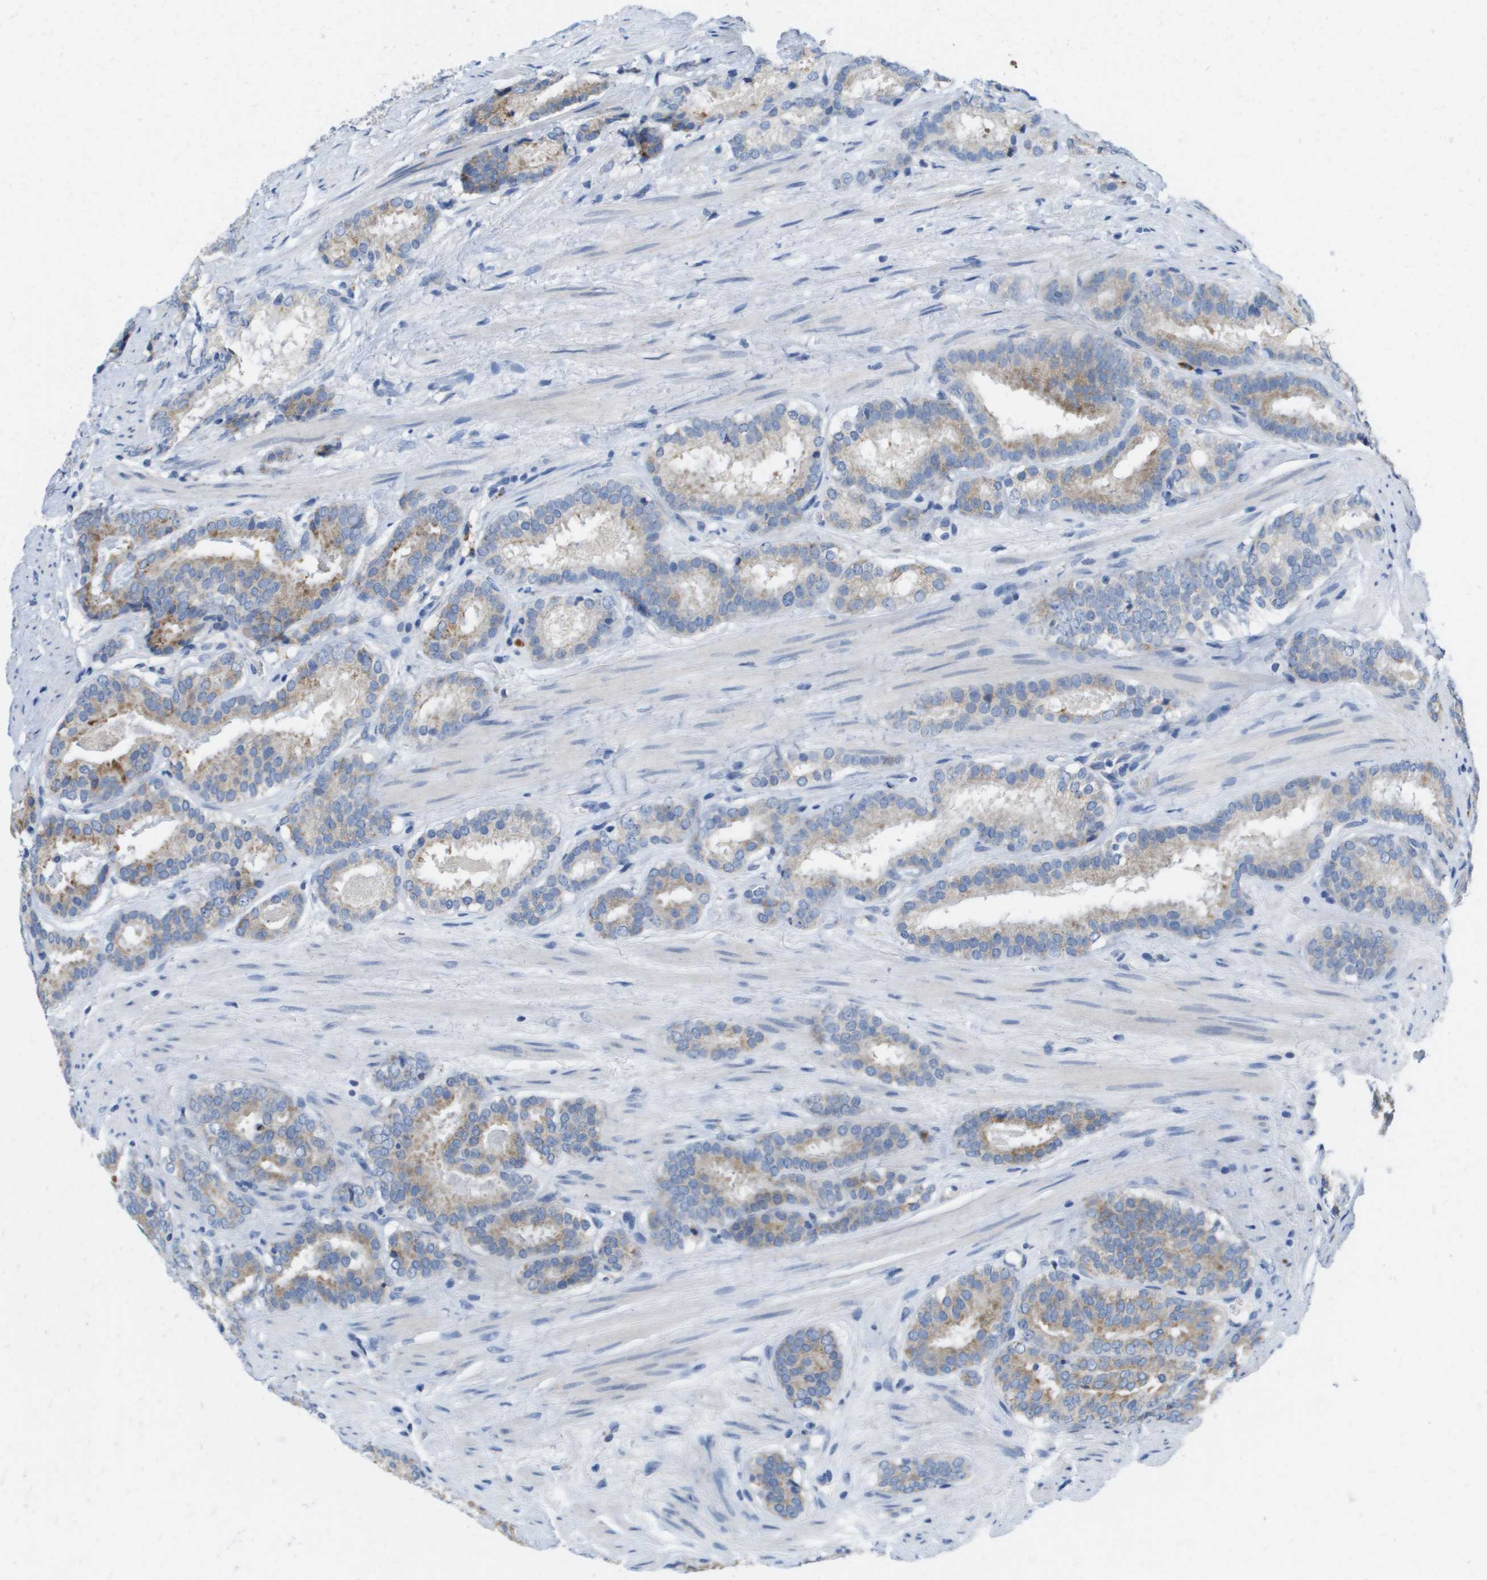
{"staining": {"intensity": "weak", "quantity": "25%-75%", "location": "cytoplasmic/membranous"}, "tissue": "prostate cancer", "cell_type": "Tumor cells", "image_type": "cancer", "snomed": [{"axis": "morphology", "description": "Adenocarcinoma, Low grade"}, {"axis": "topography", "description": "Prostate"}], "caption": "IHC staining of prostate low-grade adenocarcinoma, which reveals low levels of weak cytoplasmic/membranous staining in about 25%-75% of tumor cells indicating weak cytoplasmic/membranous protein staining. The staining was performed using DAB (3,3'-diaminobenzidine) (brown) for protein detection and nuclei were counterstained in hematoxylin (blue).", "gene": "CD3G", "patient": {"sex": "male", "age": 69}}